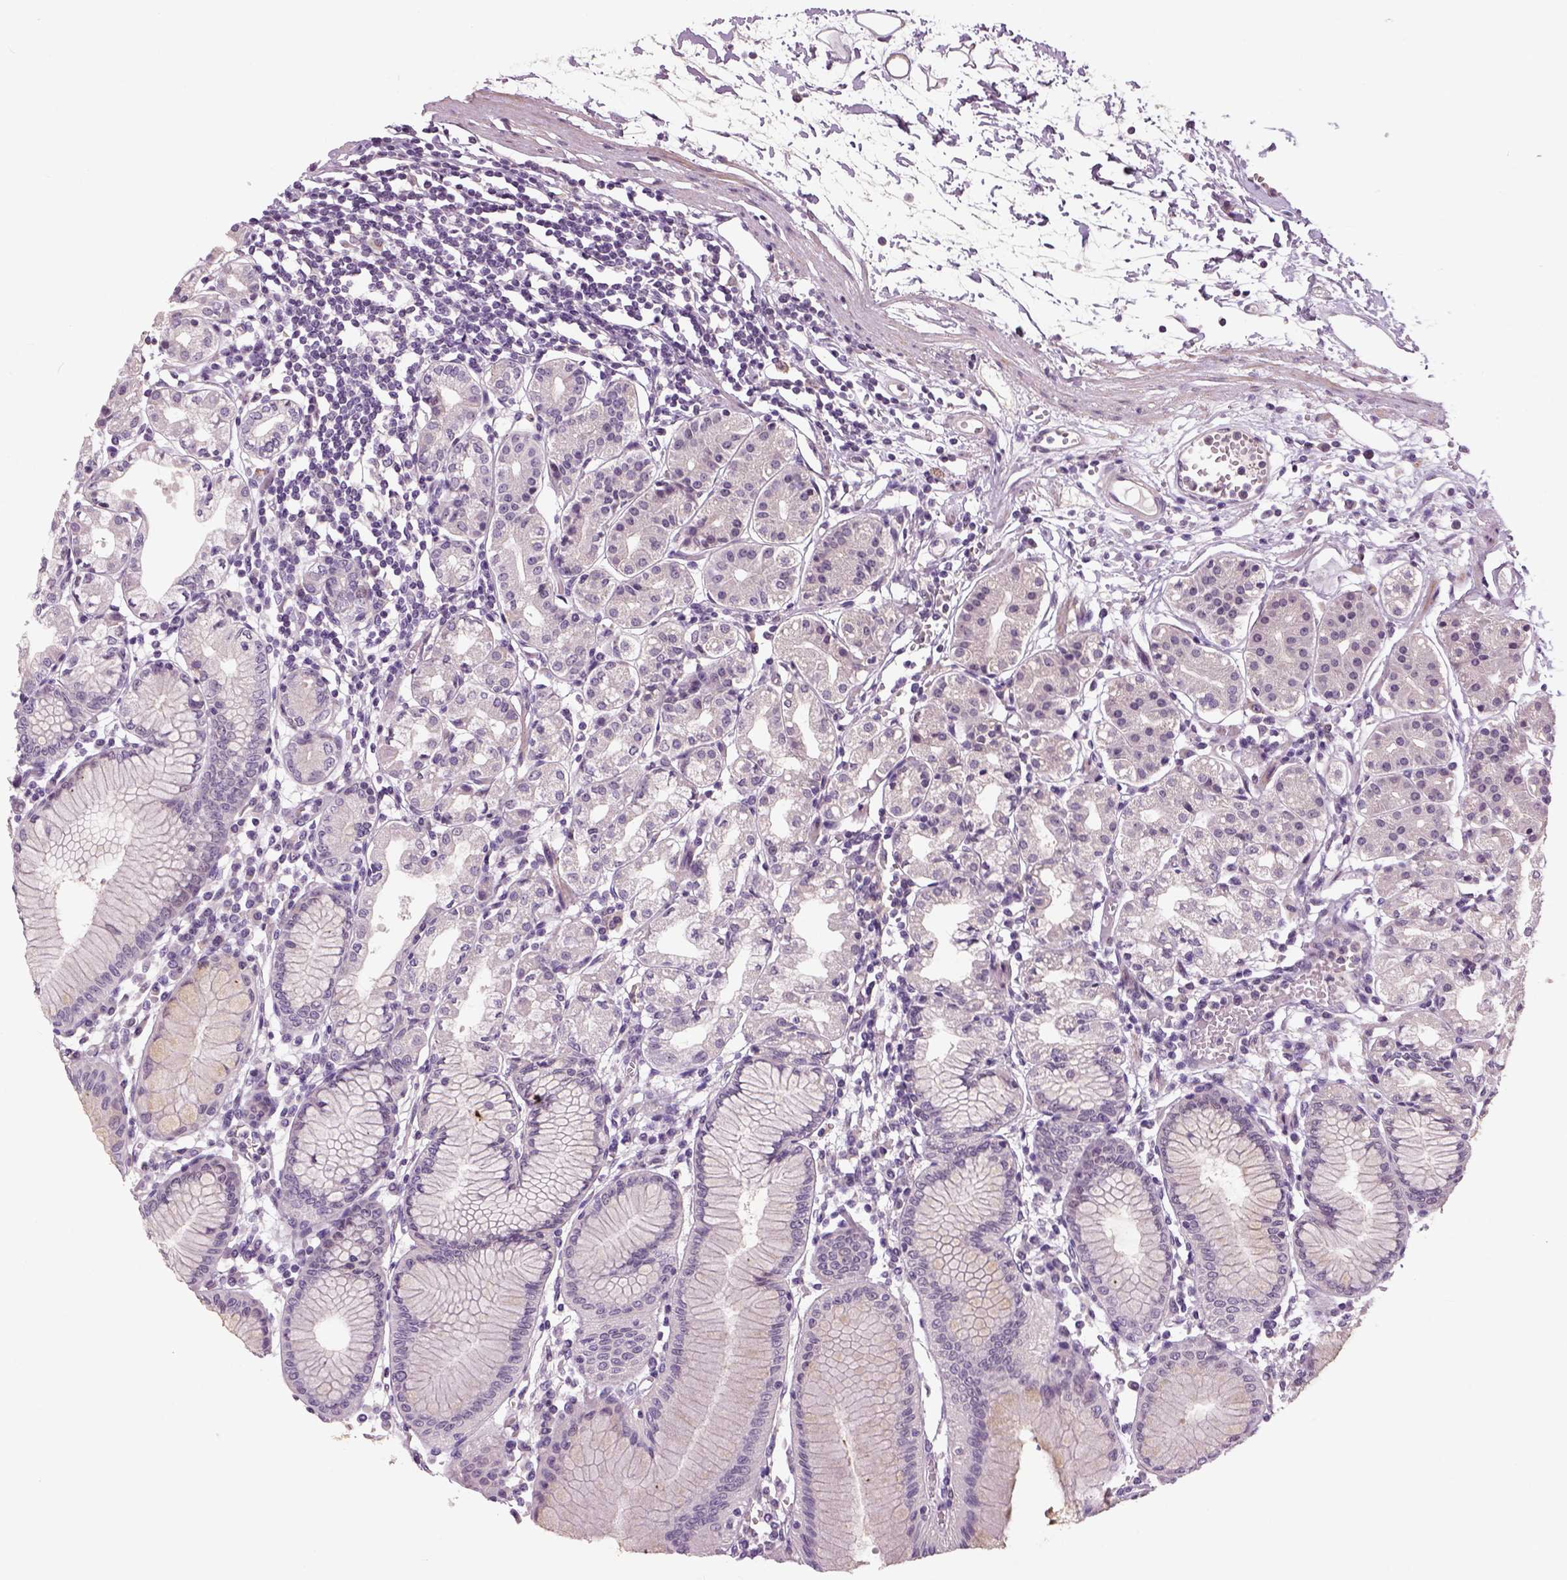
{"staining": {"intensity": "negative", "quantity": "none", "location": "none"}, "tissue": "stomach", "cell_type": "Glandular cells", "image_type": "normal", "snomed": [{"axis": "morphology", "description": "Normal tissue, NOS"}, {"axis": "topography", "description": "Skeletal muscle"}, {"axis": "topography", "description": "Stomach"}], "caption": "An IHC photomicrograph of normal stomach is shown. There is no staining in glandular cells of stomach. (Brightfield microscopy of DAB (3,3'-diaminobenzidine) IHC at high magnification).", "gene": "NECAB1", "patient": {"sex": "female", "age": 57}}